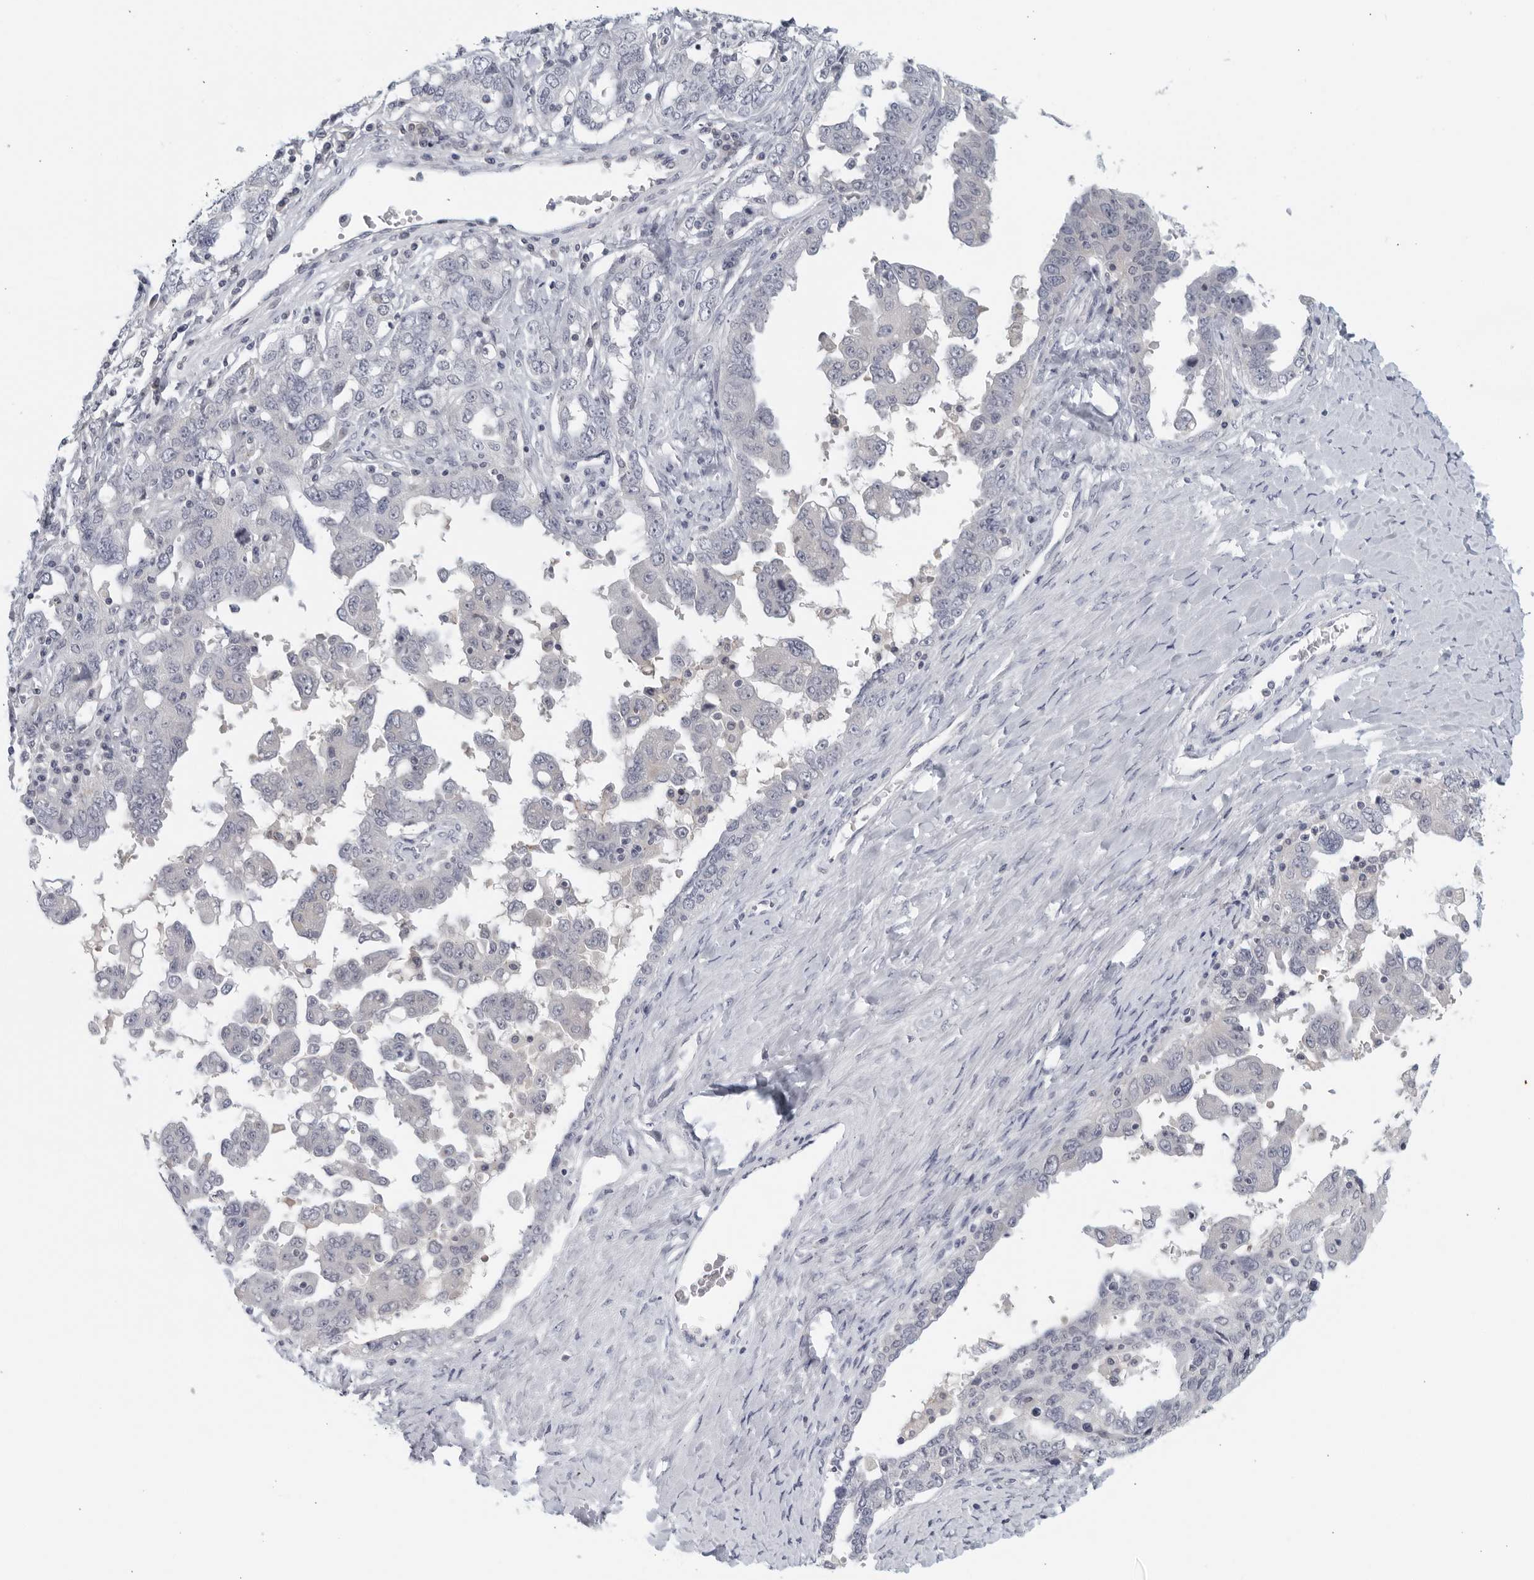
{"staining": {"intensity": "negative", "quantity": "none", "location": "none"}, "tissue": "ovarian cancer", "cell_type": "Tumor cells", "image_type": "cancer", "snomed": [{"axis": "morphology", "description": "Carcinoma, endometroid"}, {"axis": "topography", "description": "Ovary"}], "caption": "Immunohistochemistry (IHC) of ovarian endometroid carcinoma shows no staining in tumor cells.", "gene": "MATN1", "patient": {"sex": "female", "age": 62}}